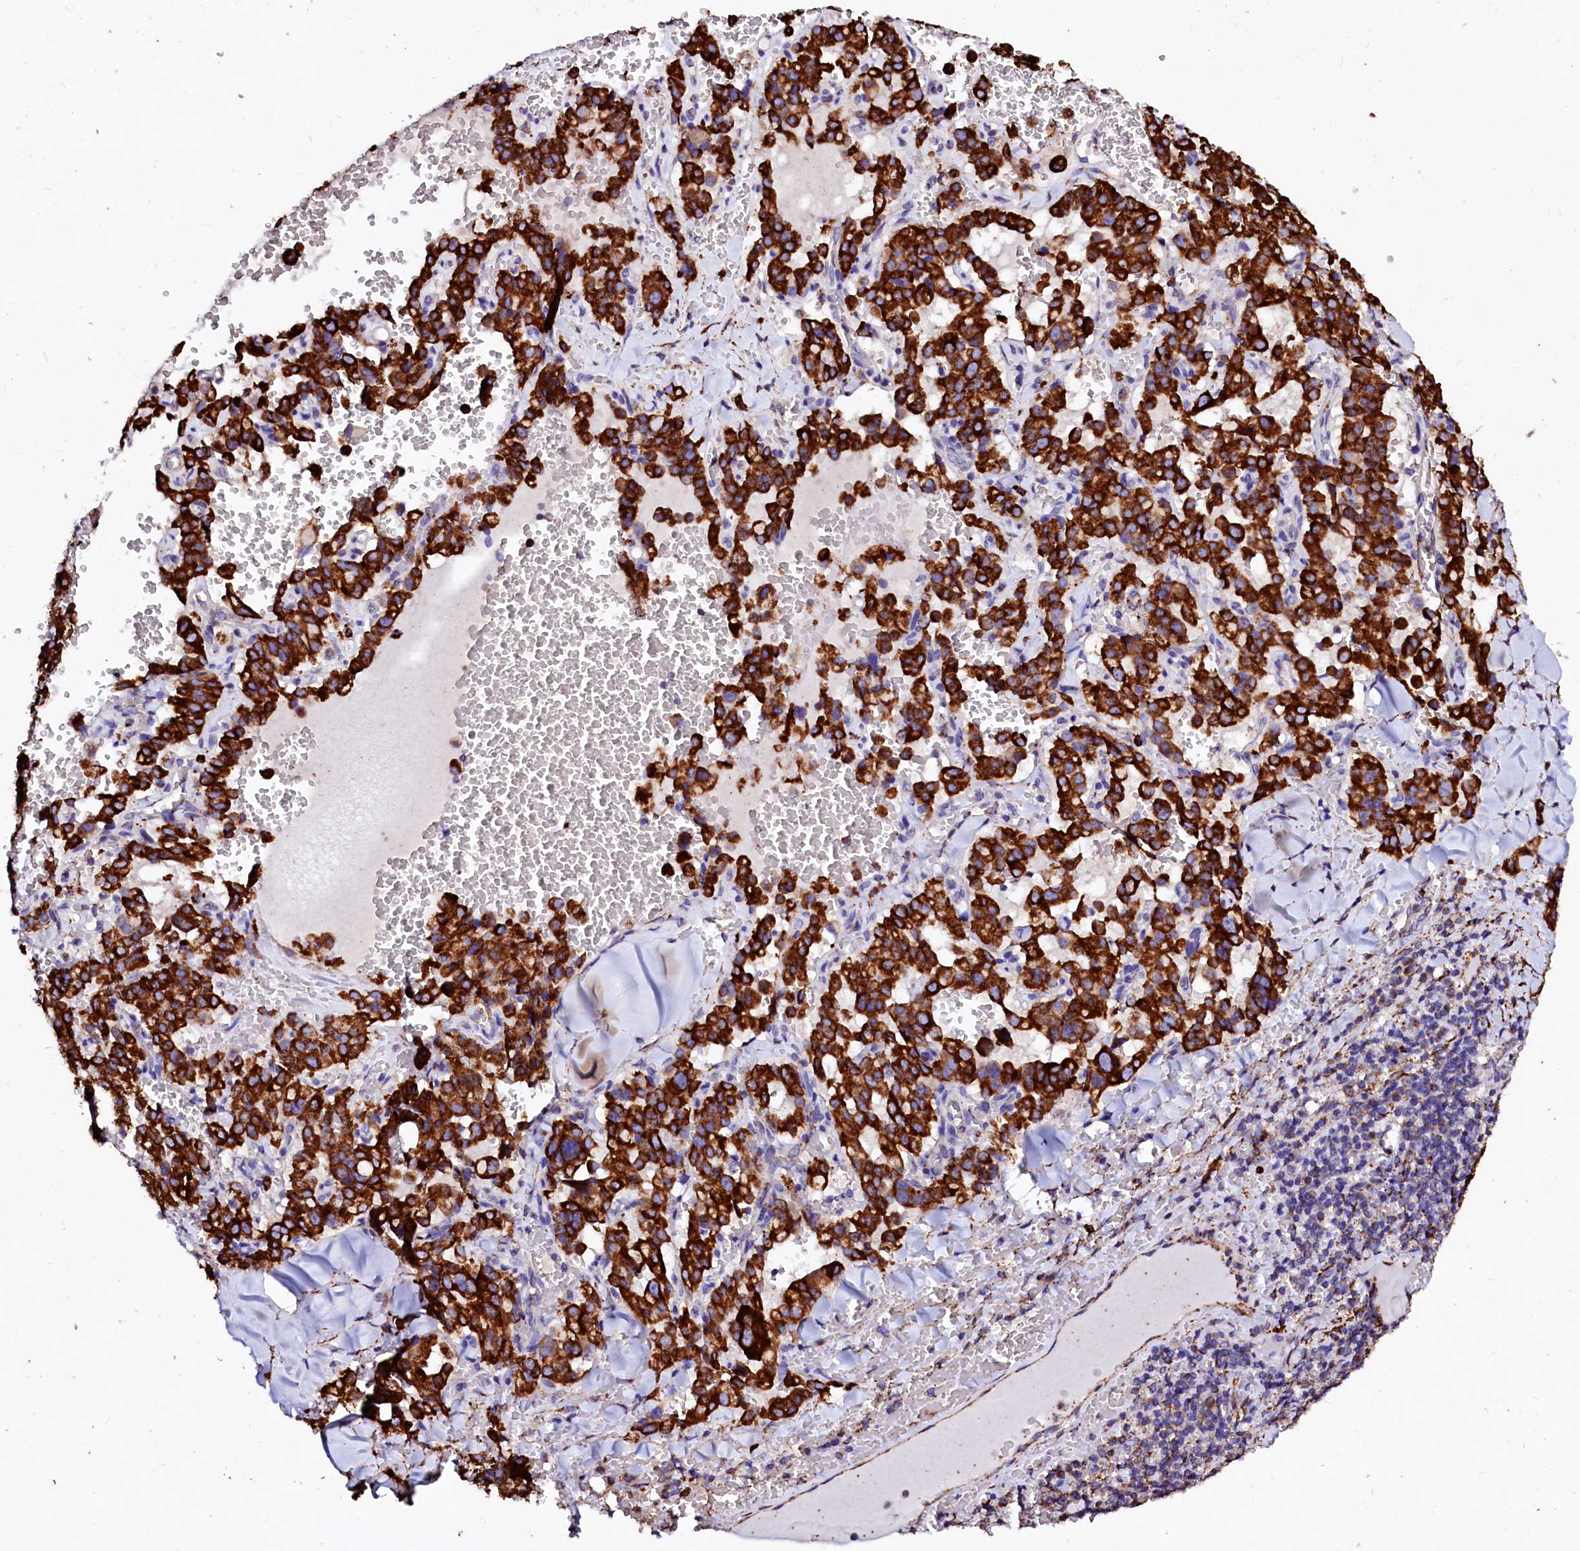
{"staining": {"intensity": "strong", "quantity": ">75%", "location": "cytoplasmic/membranous"}, "tissue": "pancreatic cancer", "cell_type": "Tumor cells", "image_type": "cancer", "snomed": [{"axis": "morphology", "description": "Adenocarcinoma, NOS"}, {"axis": "topography", "description": "Pancreas"}], "caption": "A photomicrograph showing strong cytoplasmic/membranous staining in approximately >75% of tumor cells in pancreatic cancer, as visualized by brown immunohistochemical staining.", "gene": "MAOB", "patient": {"sex": "male", "age": 65}}